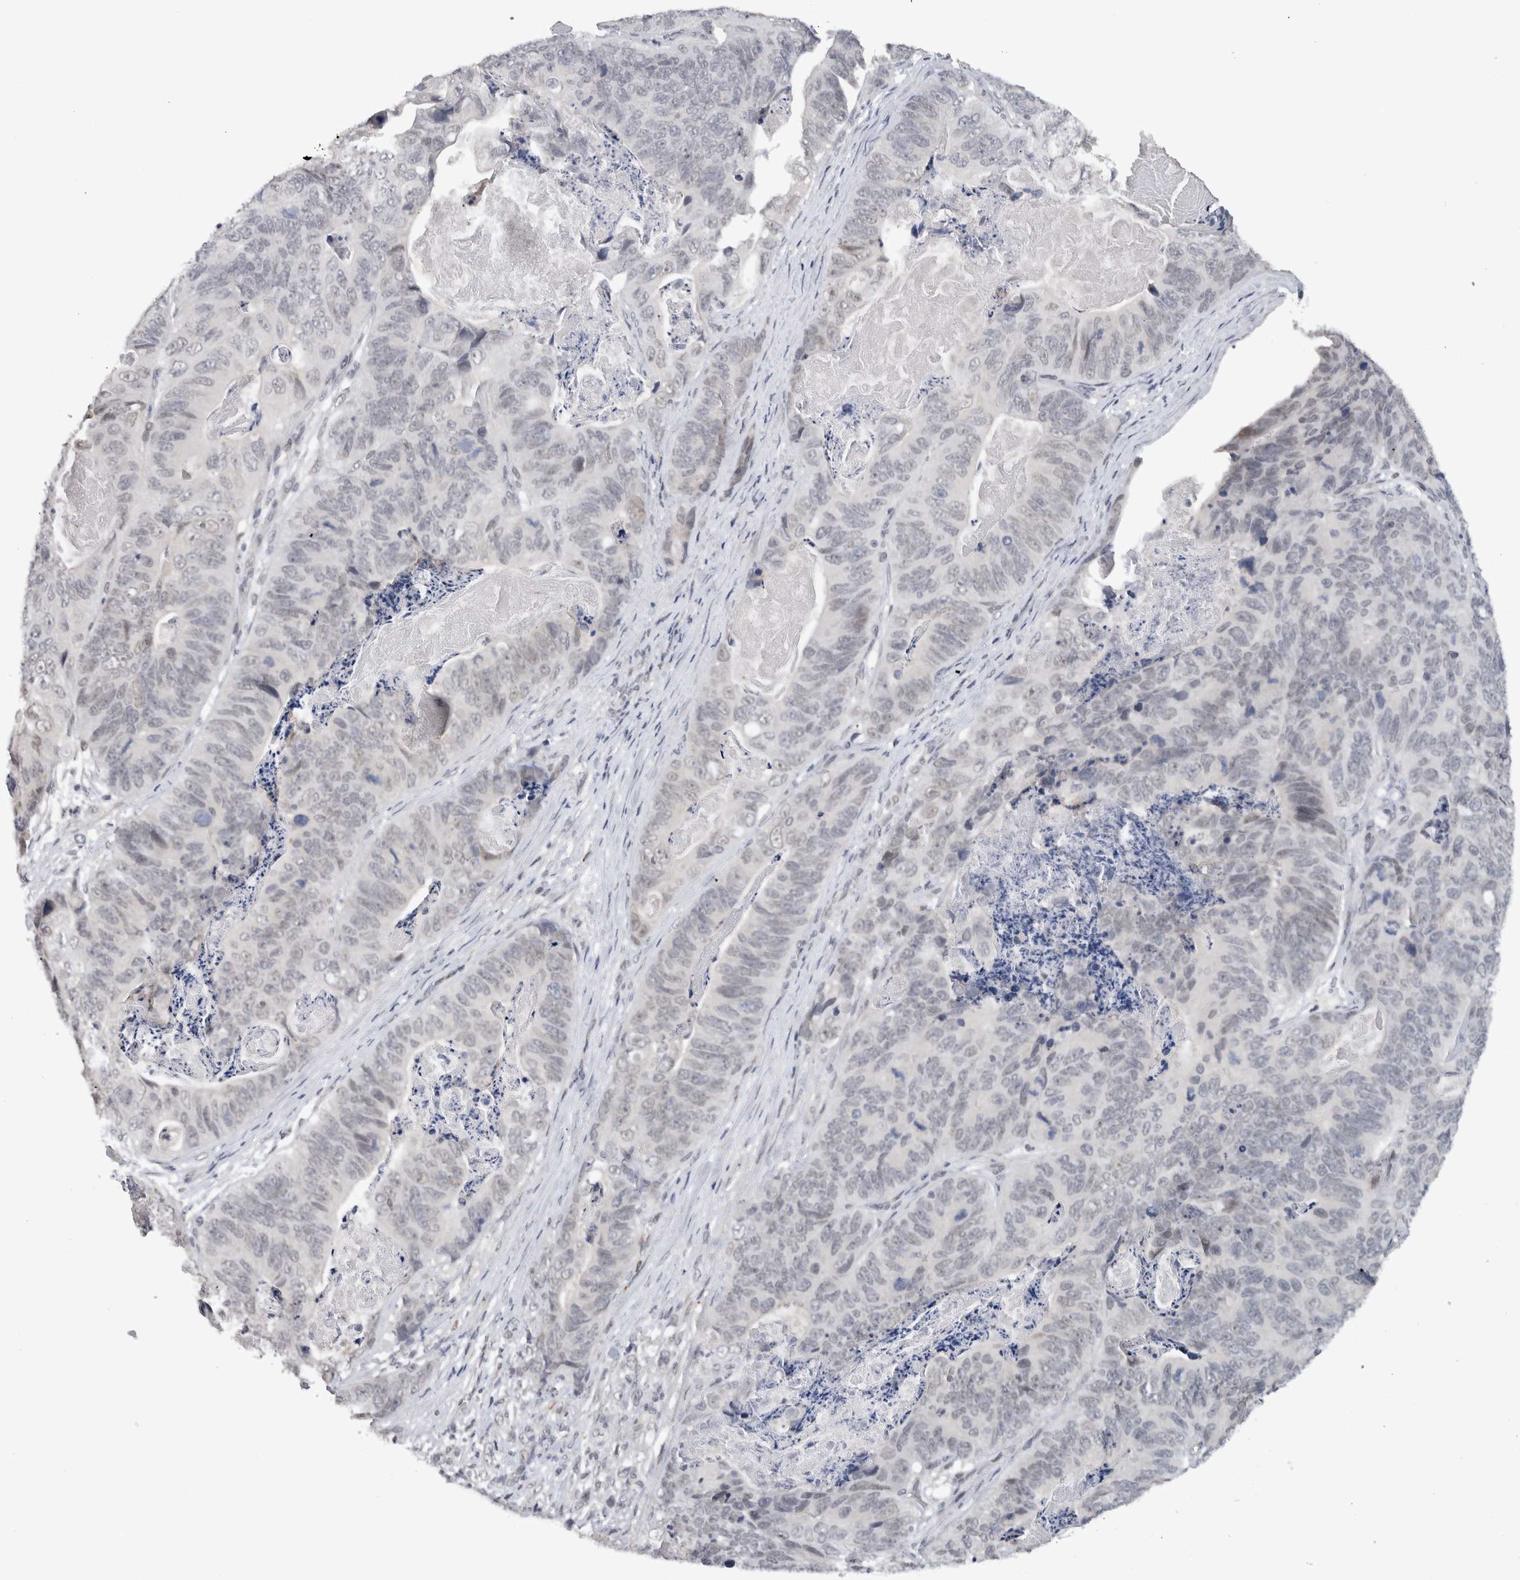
{"staining": {"intensity": "negative", "quantity": "none", "location": "none"}, "tissue": "stomach cancer", "cell_type": "Tumor cells", "image_type": "cancer", "snomed": [{"axis": "morphology", "description": "Normal tissue, NOS"}, {"axis": "morphology", "description": "Adenocarcinoma, NOS"}, {"axis": "topography", "description": "Stomach"}], "caption": "Tumor cells show no significant protein staining in stomach adenocarcinoma.", "gene": "PRXL2A", "patient": {"sex": "female", "age": 89}}